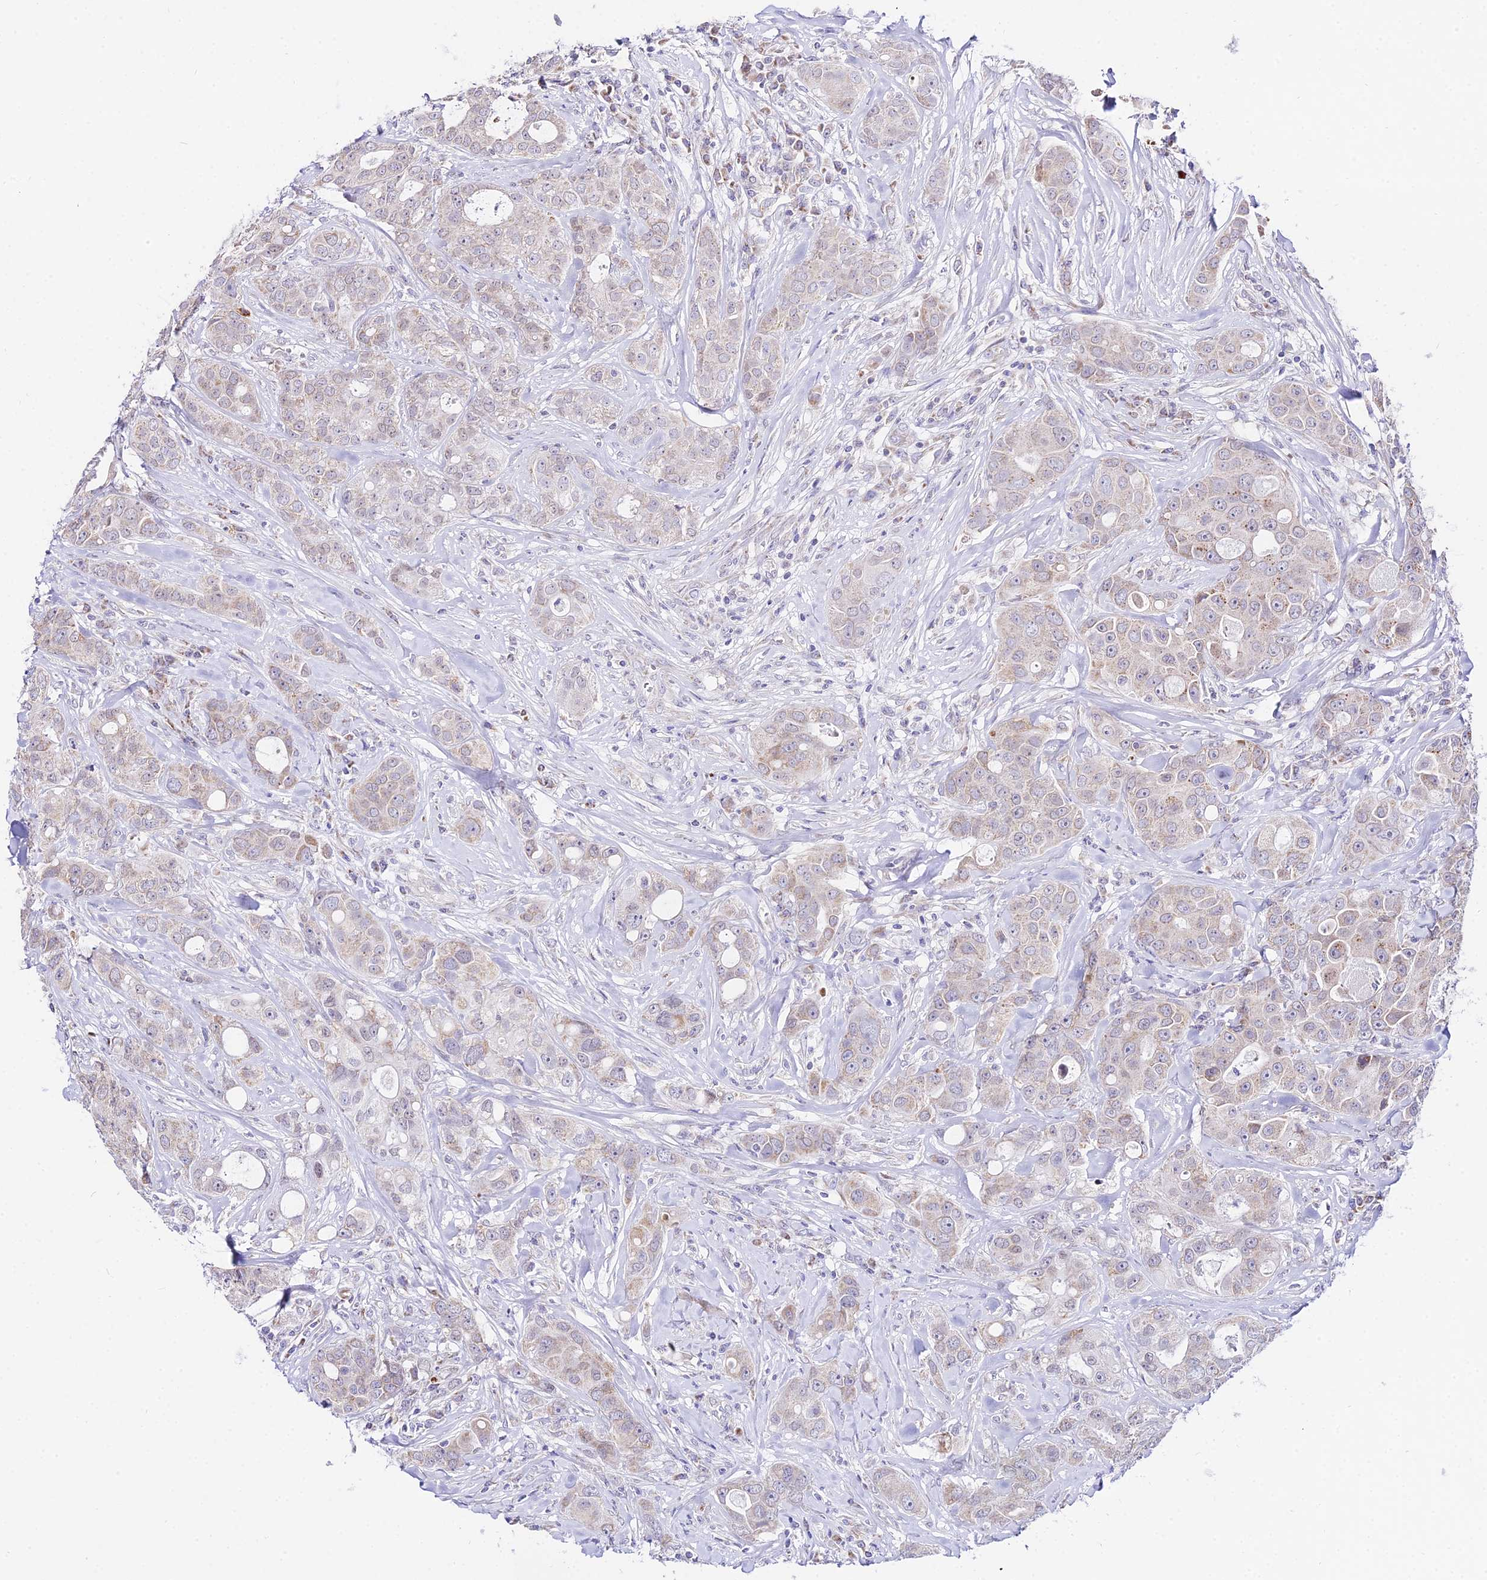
{"staining": {"intensity": "moderate", "quantity": "<25%", "location": "cytoplasmic/membranous"}, "tissue": "breast cancer", "cell_type": "Tumor cells", "image_type": "cancer", "snomed": [{"axis": "morphology", "description": "Duct carcinoma"}, {"axis": "topography", "description": "Breast"}], "caption": "DAB immunohistochemical staining of human breast invasive ductal carcinoma shows moderate cytoplasmic/membranous protein staining in about <25% of tumor cells.", "gene": "ATP5PB", "patient": {"sex": "female", "age": 43}}